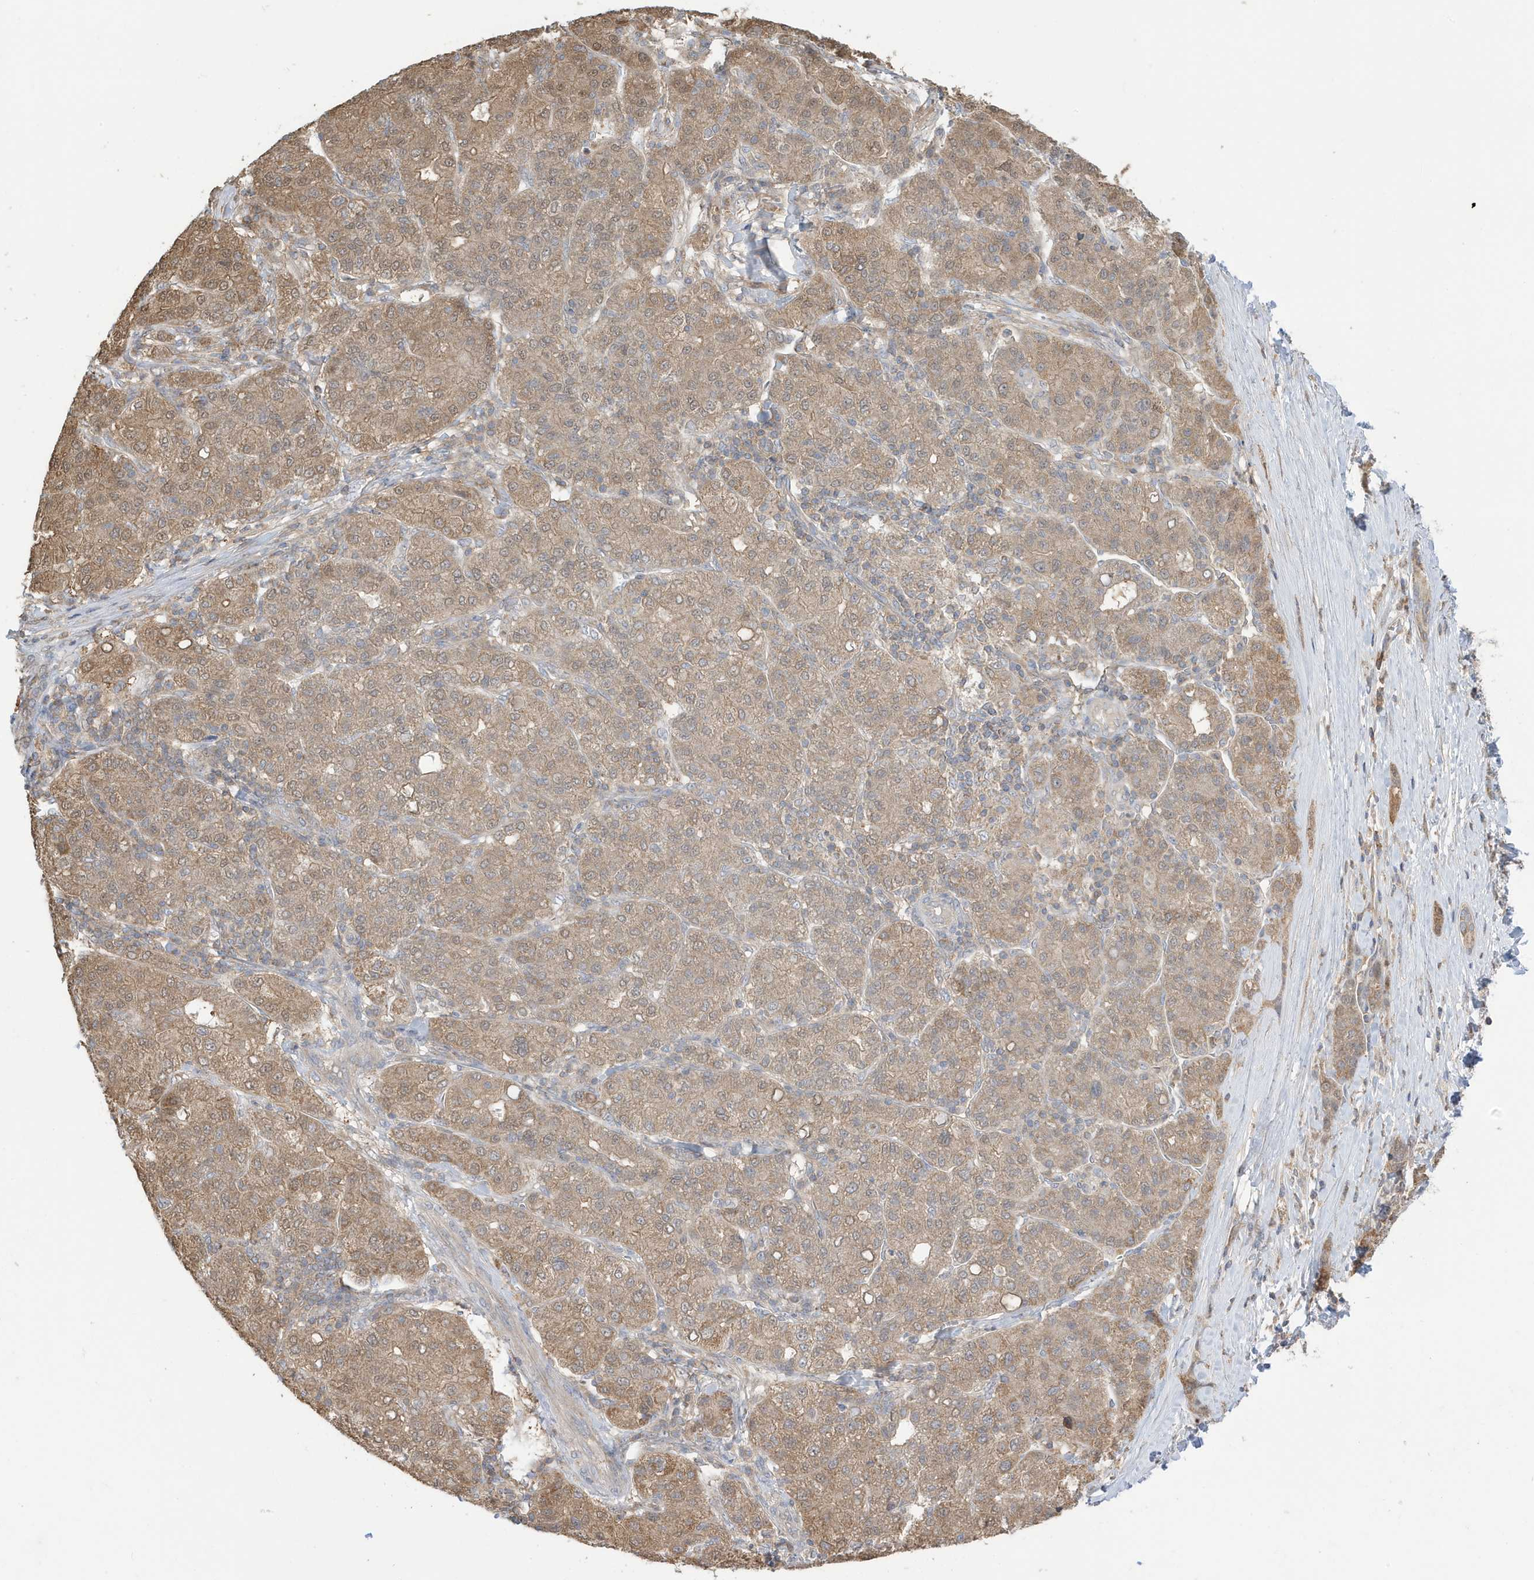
{"staining": {"intensity": "moderate", "quantity": ">75%", "location": "cytoplasmic/membranous"}, "tissue": "liver cancer", "cell_type": "Tumor cells", "image_type": "cancer", "snomed": [{"axis": "morphology", "description": "Carcinoma, Hepatocellular, NOS"}, {"axis": "topography", "description": "Liver"}], "caption": "Immunohistochemical staining of human liver cancer exhibits medium levels of moderate cytoplasmic/membranous positivity in about >75% of tumor cells.", "gene": "AZI2", "patient": {"sex": "male", "age": 65}}